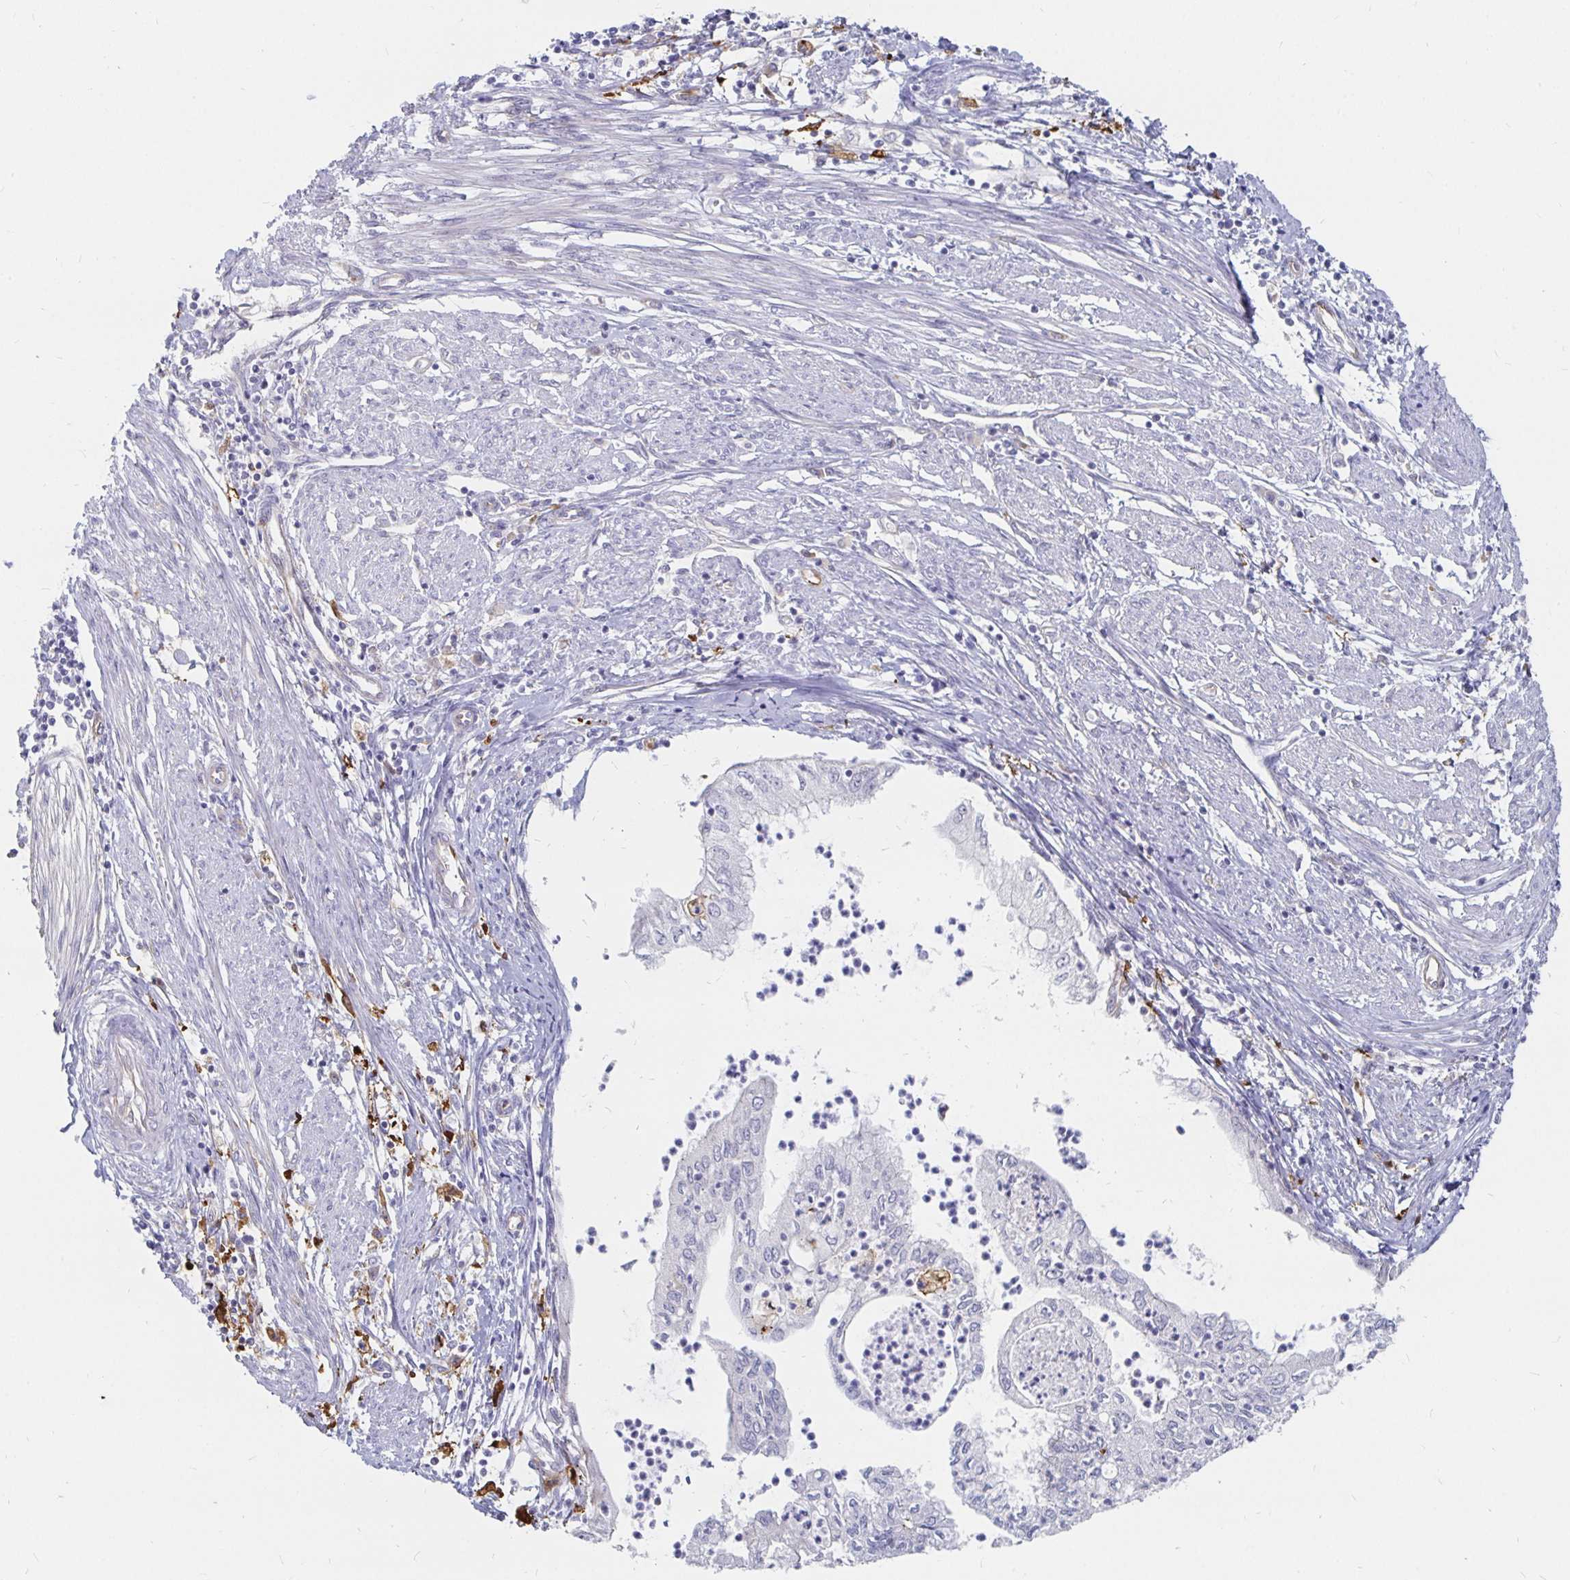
{"staining": {"intensity": "moderate", "quantity": "<25%", "location": "cytoplasmic/membranous"}, "tissue": "endometrial cancer", "cell_type": "Tumor cells", "image_type": "cancer", "snomed": [{"axis": "morphology", "description": "Adenocarcinoma, NOS"}, {"axis": "topography", "description": "Endometrium"}], "caption": "Tumor cells demonstrate low levels of moderate cytoplasmic/membranous positivity in about <25% of cells in human adenocarcinoma (endometrial). The protein is shown in brown color, while the nuclei are stained blue.", "gene": "CCDC85A", "patient": {"sex": "female", "age": 75}}